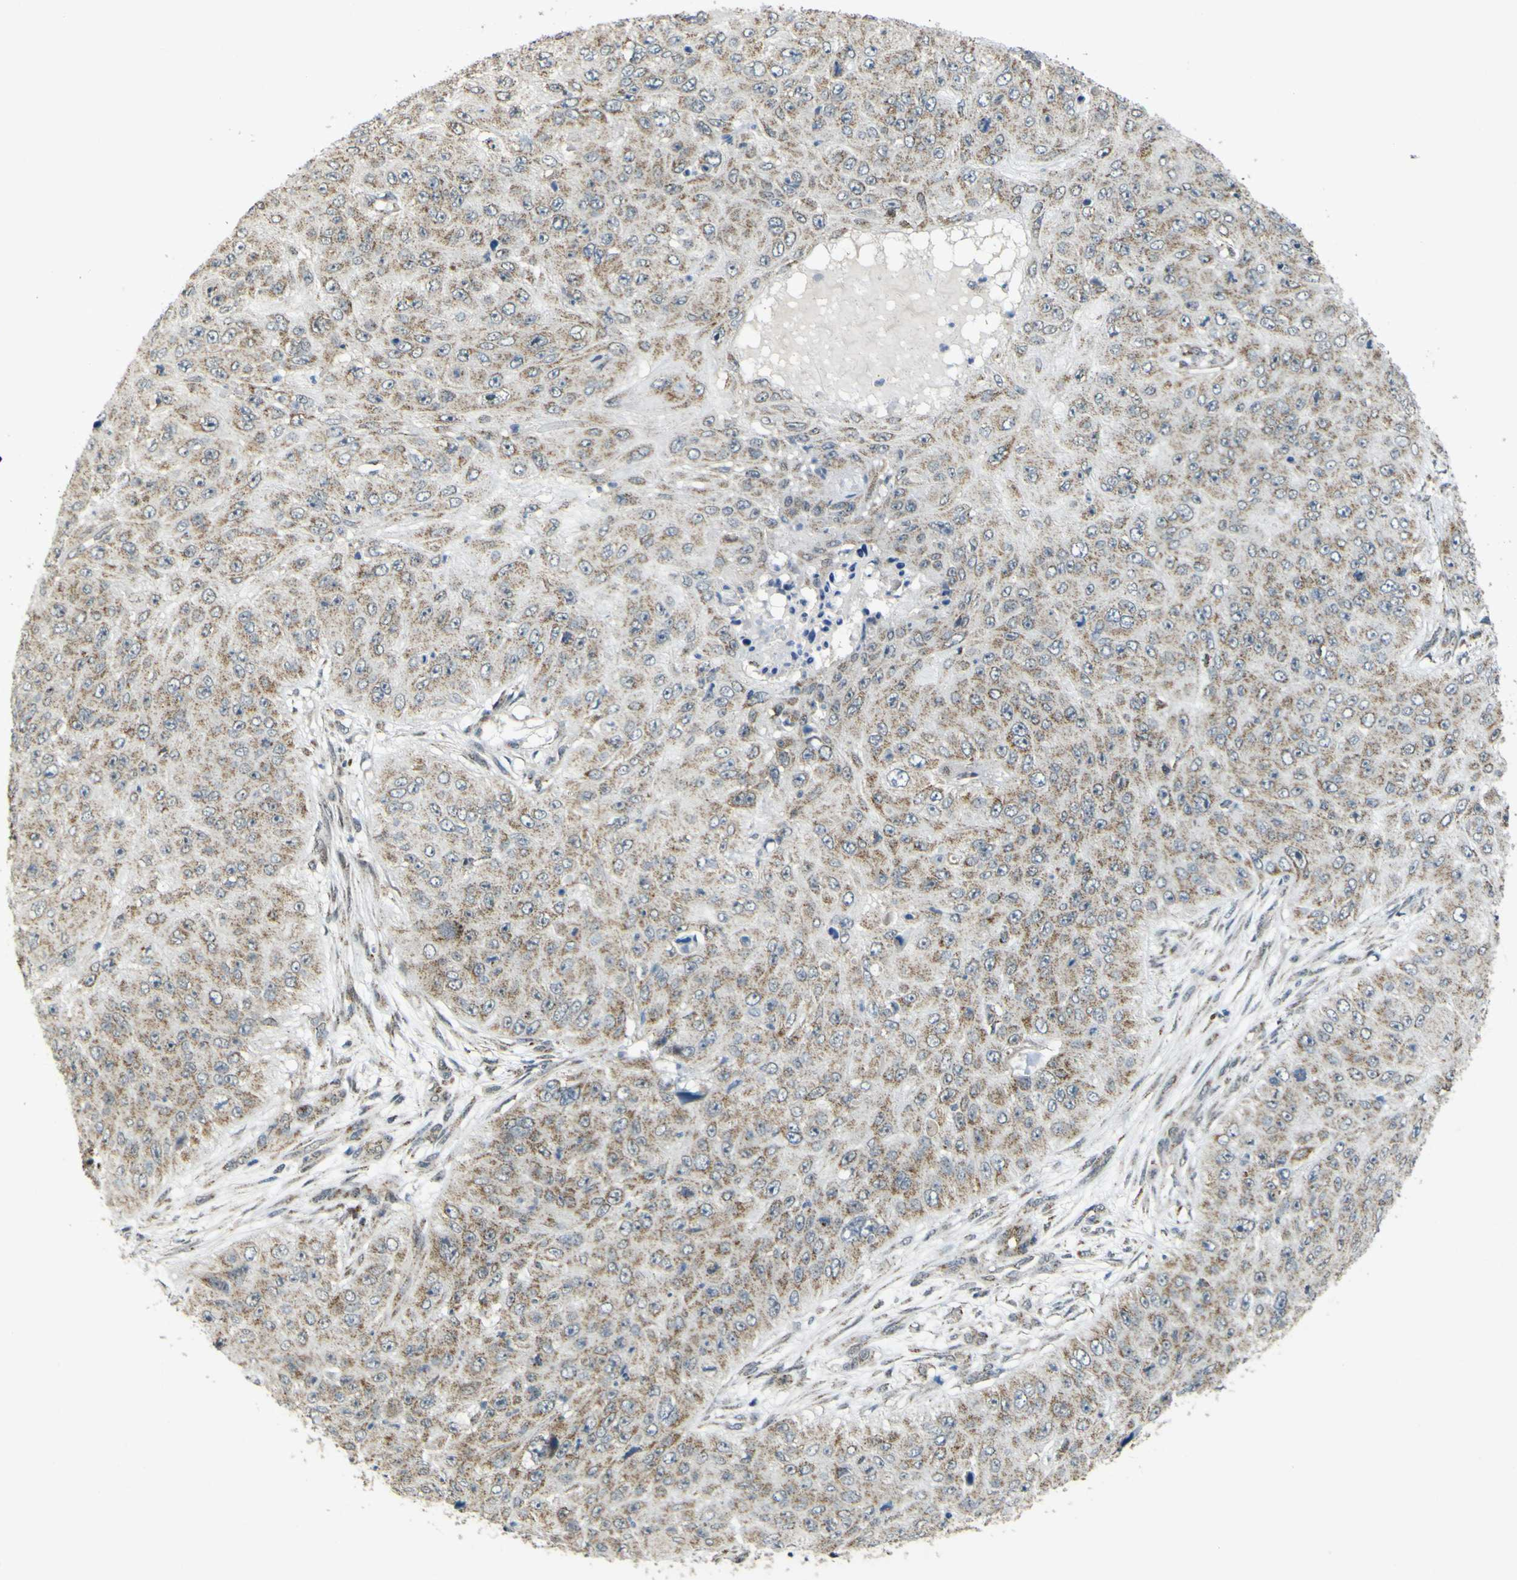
{"staining": {"intensity": "moderate", "quantity": ">75%", "location": "cytoplasmic/membranous"}, "tissue": "skin cancer", "cell_type": "Tumor cells", "image_type": "cancer", "snomed": [{"axis": "morphology", "description": "Squamous cell carcinoma, NOS"}, {"axis": "topography", "description": "Skin"}], "caption": "Brown immunohistochemical staining in skin cancer (squamous cell carcinoma) demonstrates moderate cytoplasmic/membranous staining in about >75% of tumor cells.", "gene": "ACBD5", "patient": {"sex": "female", "age": 80}}